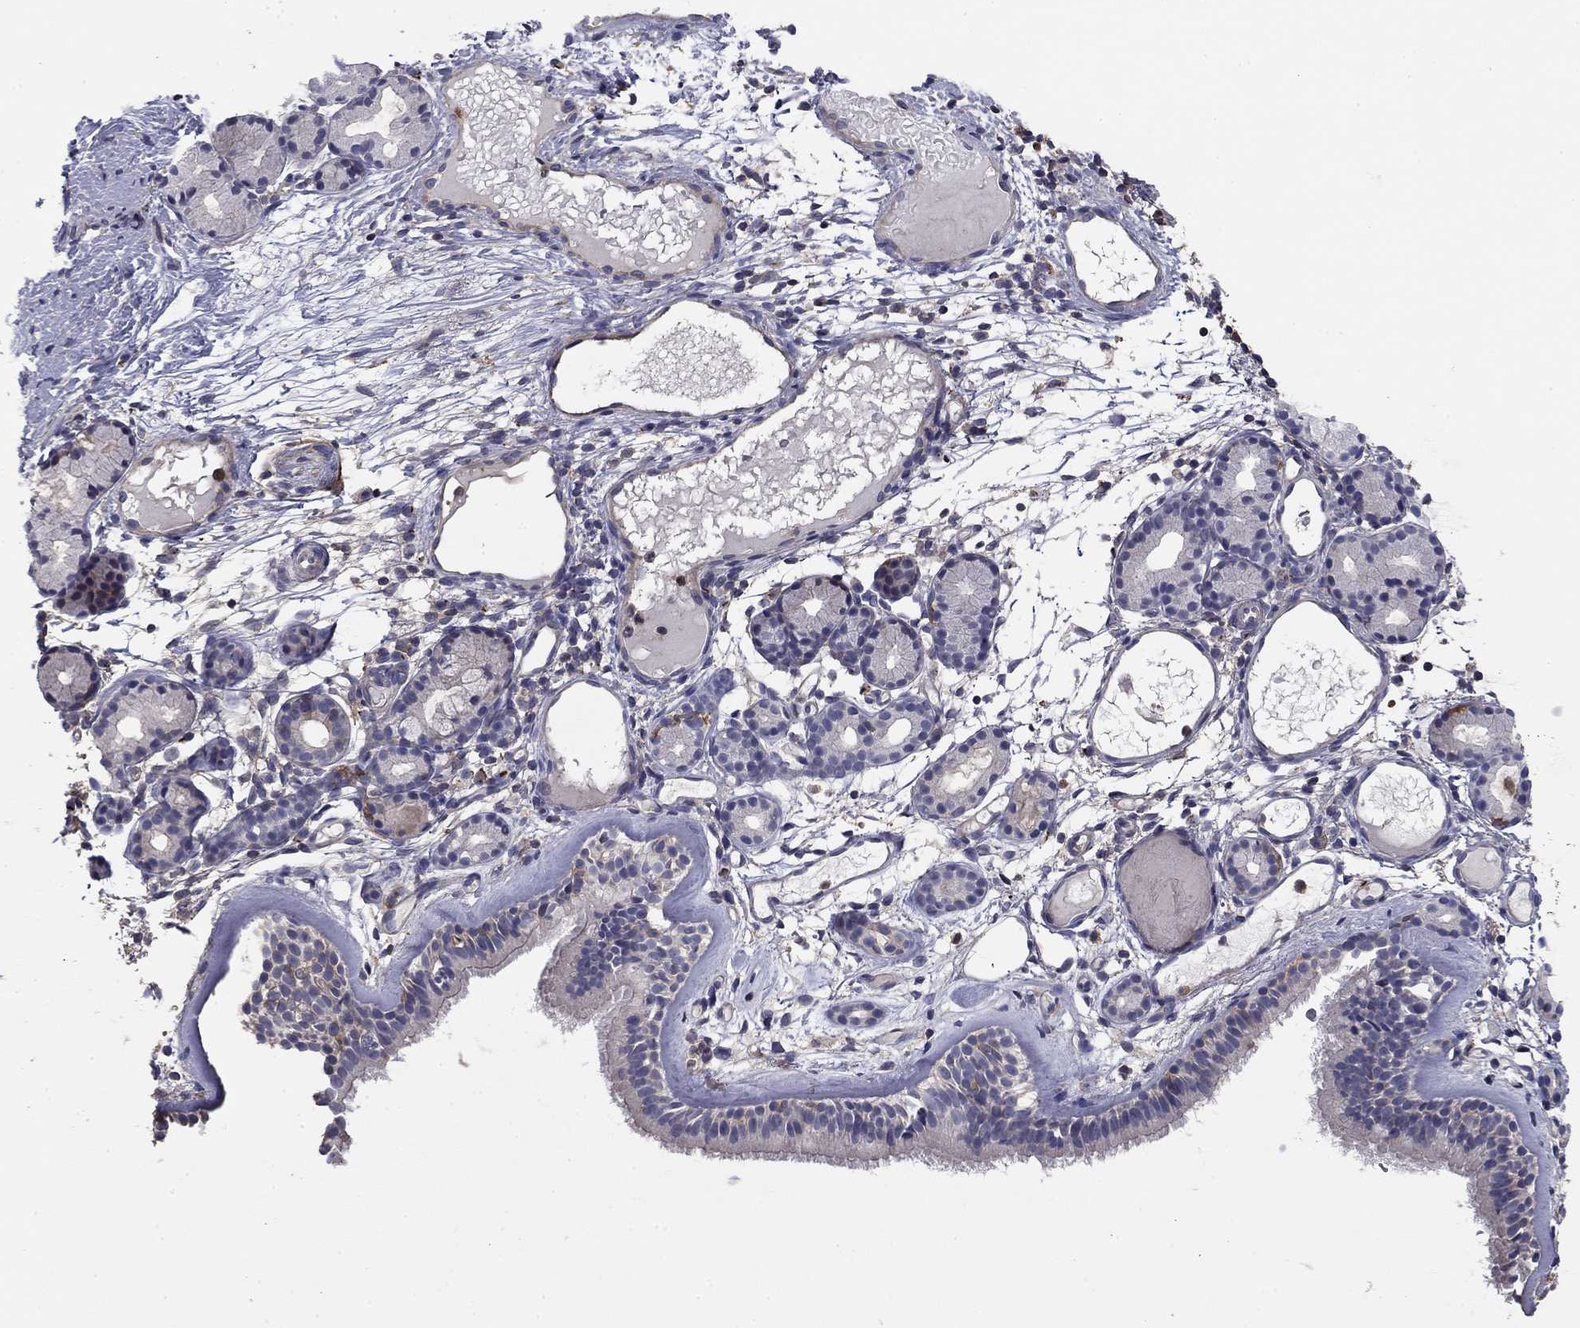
{"staining": {"intensity": "weak", "quantity": "<25%", "location": "cytoplasmic/membranous"}, "tissue": "nasopharynx", "cell_type": "Respiratory epithelial cells", "image_type": "normal", "snomed": [{"axis": "morphology", "description": "Normal tissue, NOS"}, {"axis": "topography", "description": "Nasopharynx"}], "caption": "High power microscopy micrograph of an immunohistochemistry (IHC) photomicrograph of normal nasopharynx, revealing no significant staining in respiratory epithelial cells.", "gene": "PLCB2", "patient": {"sex": "female", "age": 81}}